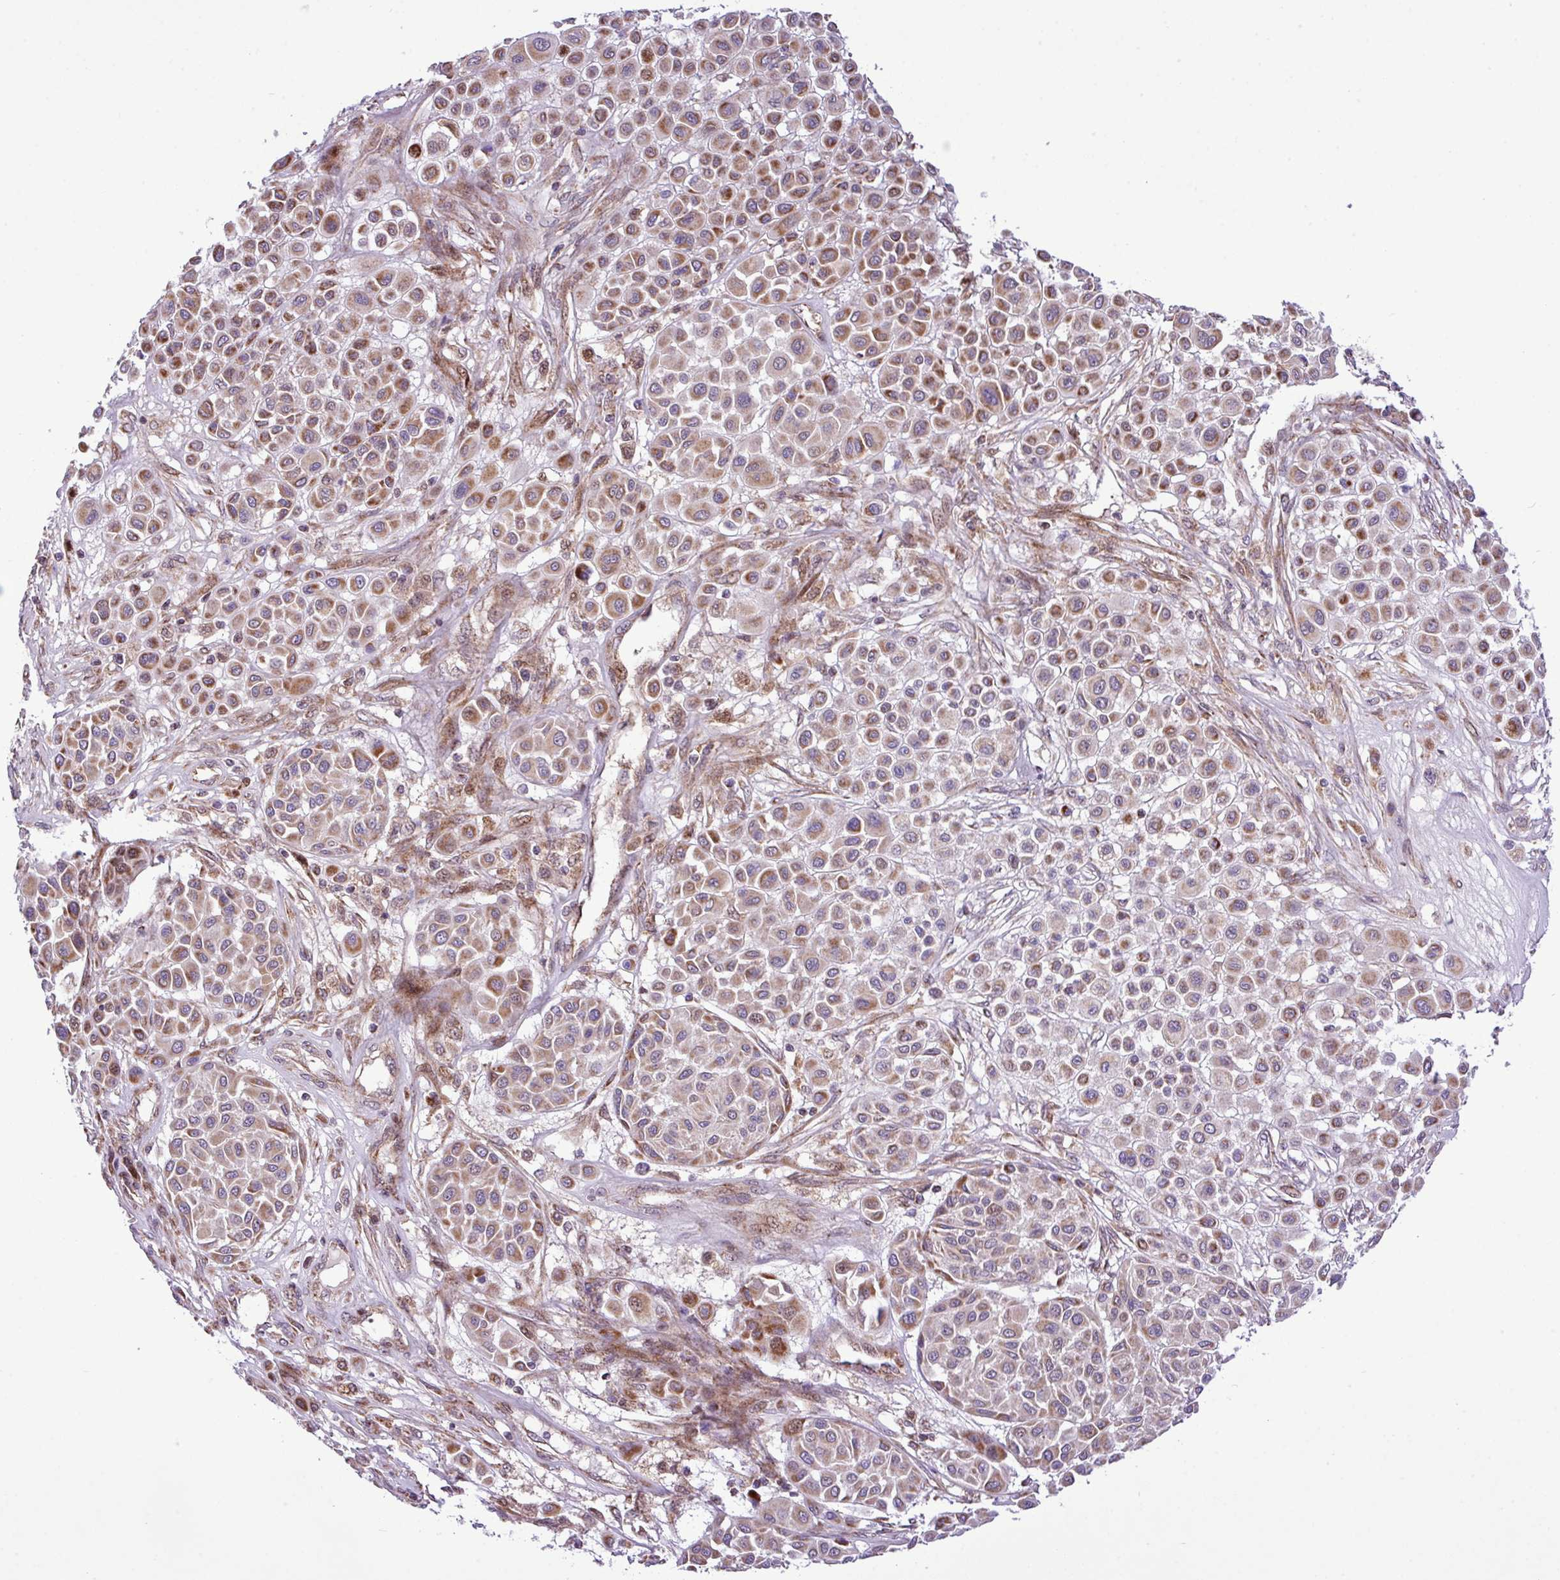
{"staining": {"intensity": "moderate", "quantity": ">75%", "location": "cytoplasmic/membranous"}, "tissue": "melanoma", "cell_type": "Tumor cells", "image_type": "cancer", "snomed": [{"axis": "morphology", "description": "Malignant melanoma, Metastatic site"}, {"axis": "topography", "description": "Soft tissue"}], "caption": "This is an image of IHC staining of malignant melanoma (metastatic site), which shows moderate positivity in the cytoplasmic/membranous of tumor cells.", "gene": "B3GNT9", "patient": {"sex": "male", "age": 41}}